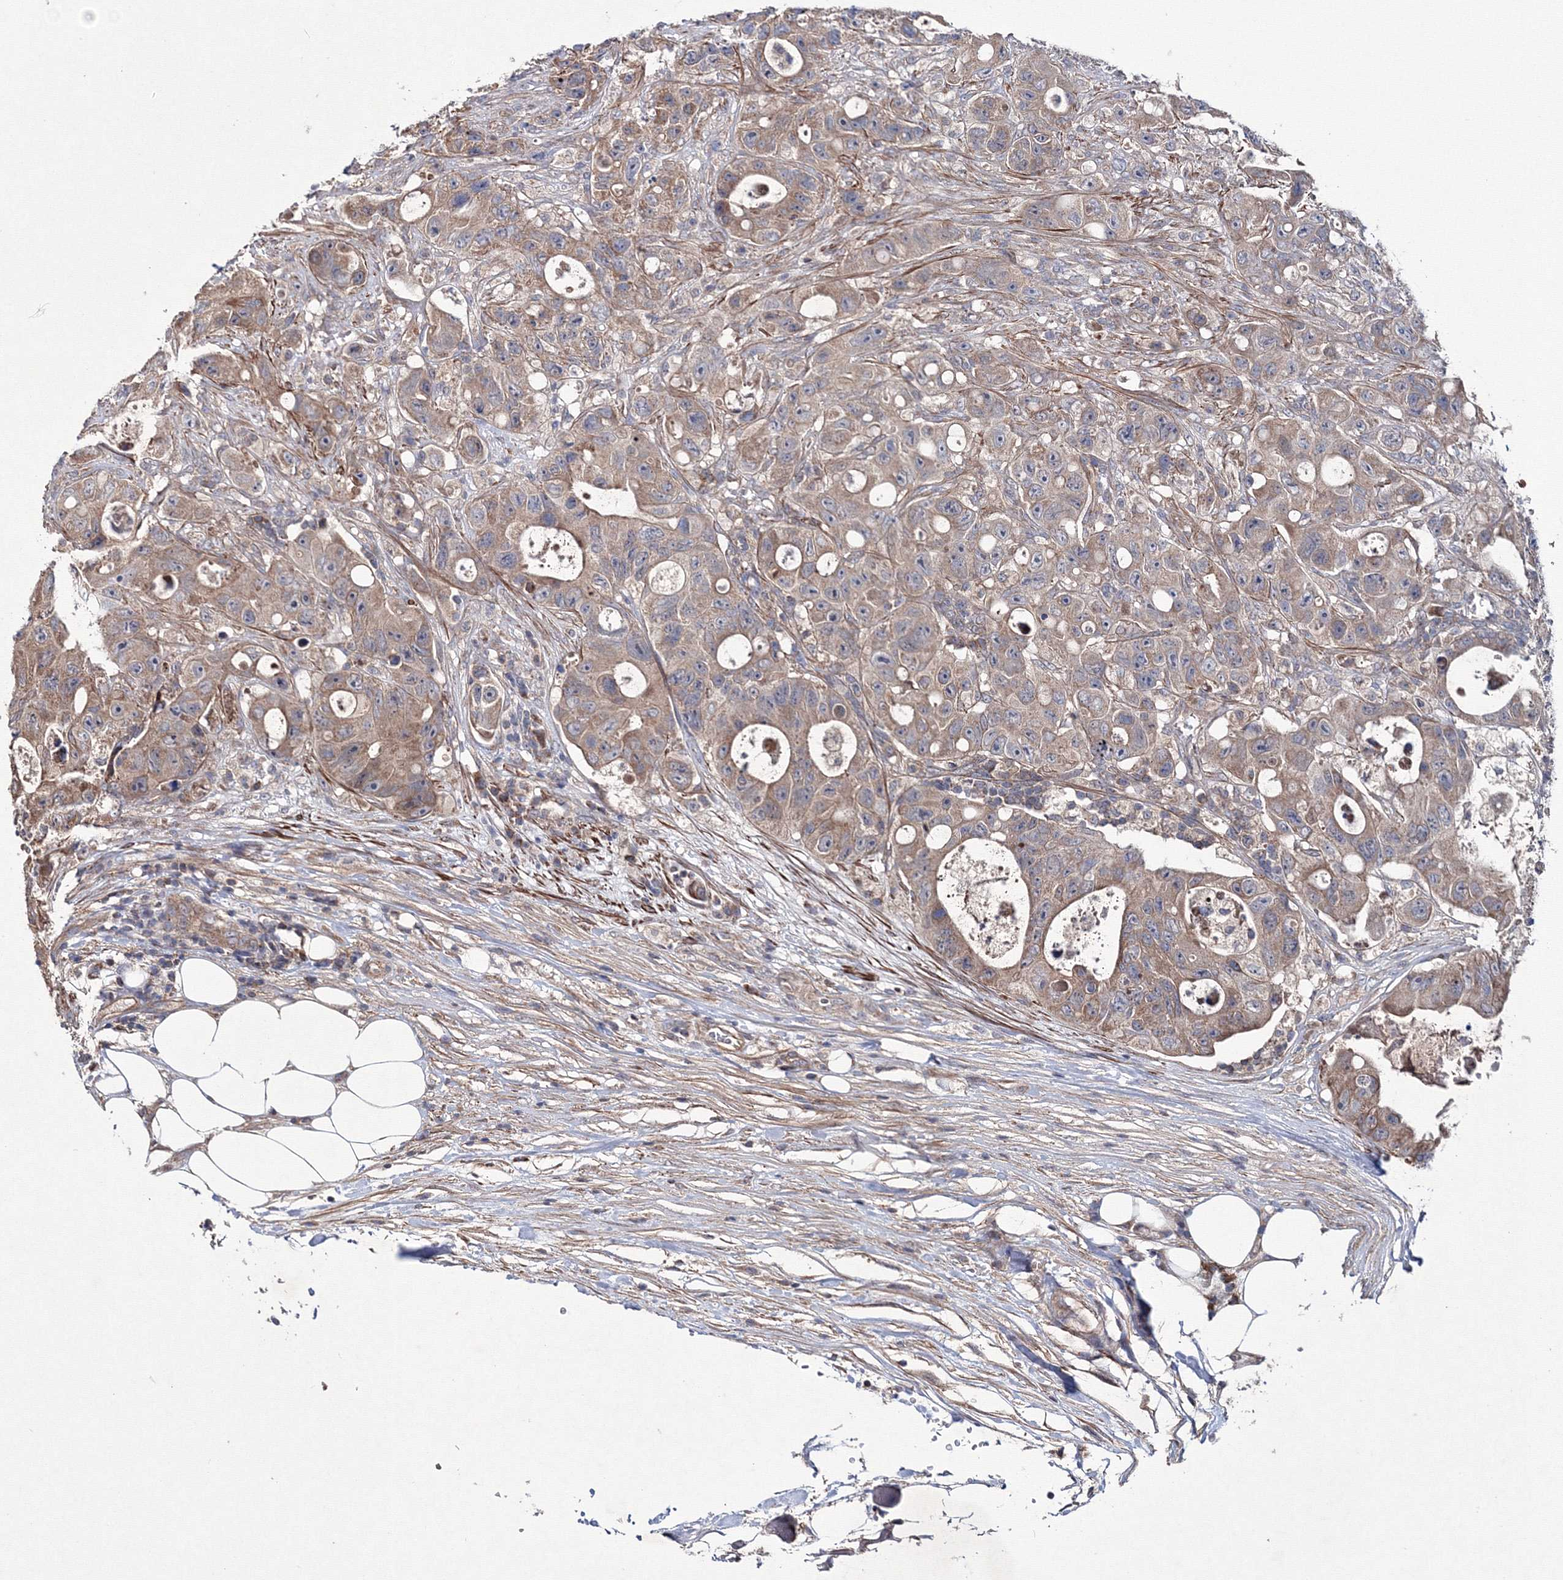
{"staining": {"intensity": "moderate", "quantity": ">75%", "location": "cytoplasmic/membranous"}, "tissue": "colorectal cancer", "cell_type": "Tumor cells", "image_type": "cancer", "snomed": [{"axis": "morphology", "description": "Adenocarcinoma, NOS"}, {"axis": "topography", "description": "Colon"}], "caption": "DAB immunohistochemical staining of colorectal adenocarcinoma shows moderate cytoplasmic/membranous protein positivity in about >75% of tumor cells.", "gene": "PPP2R2B", "patient": {"sex": "female", "age": 46}}